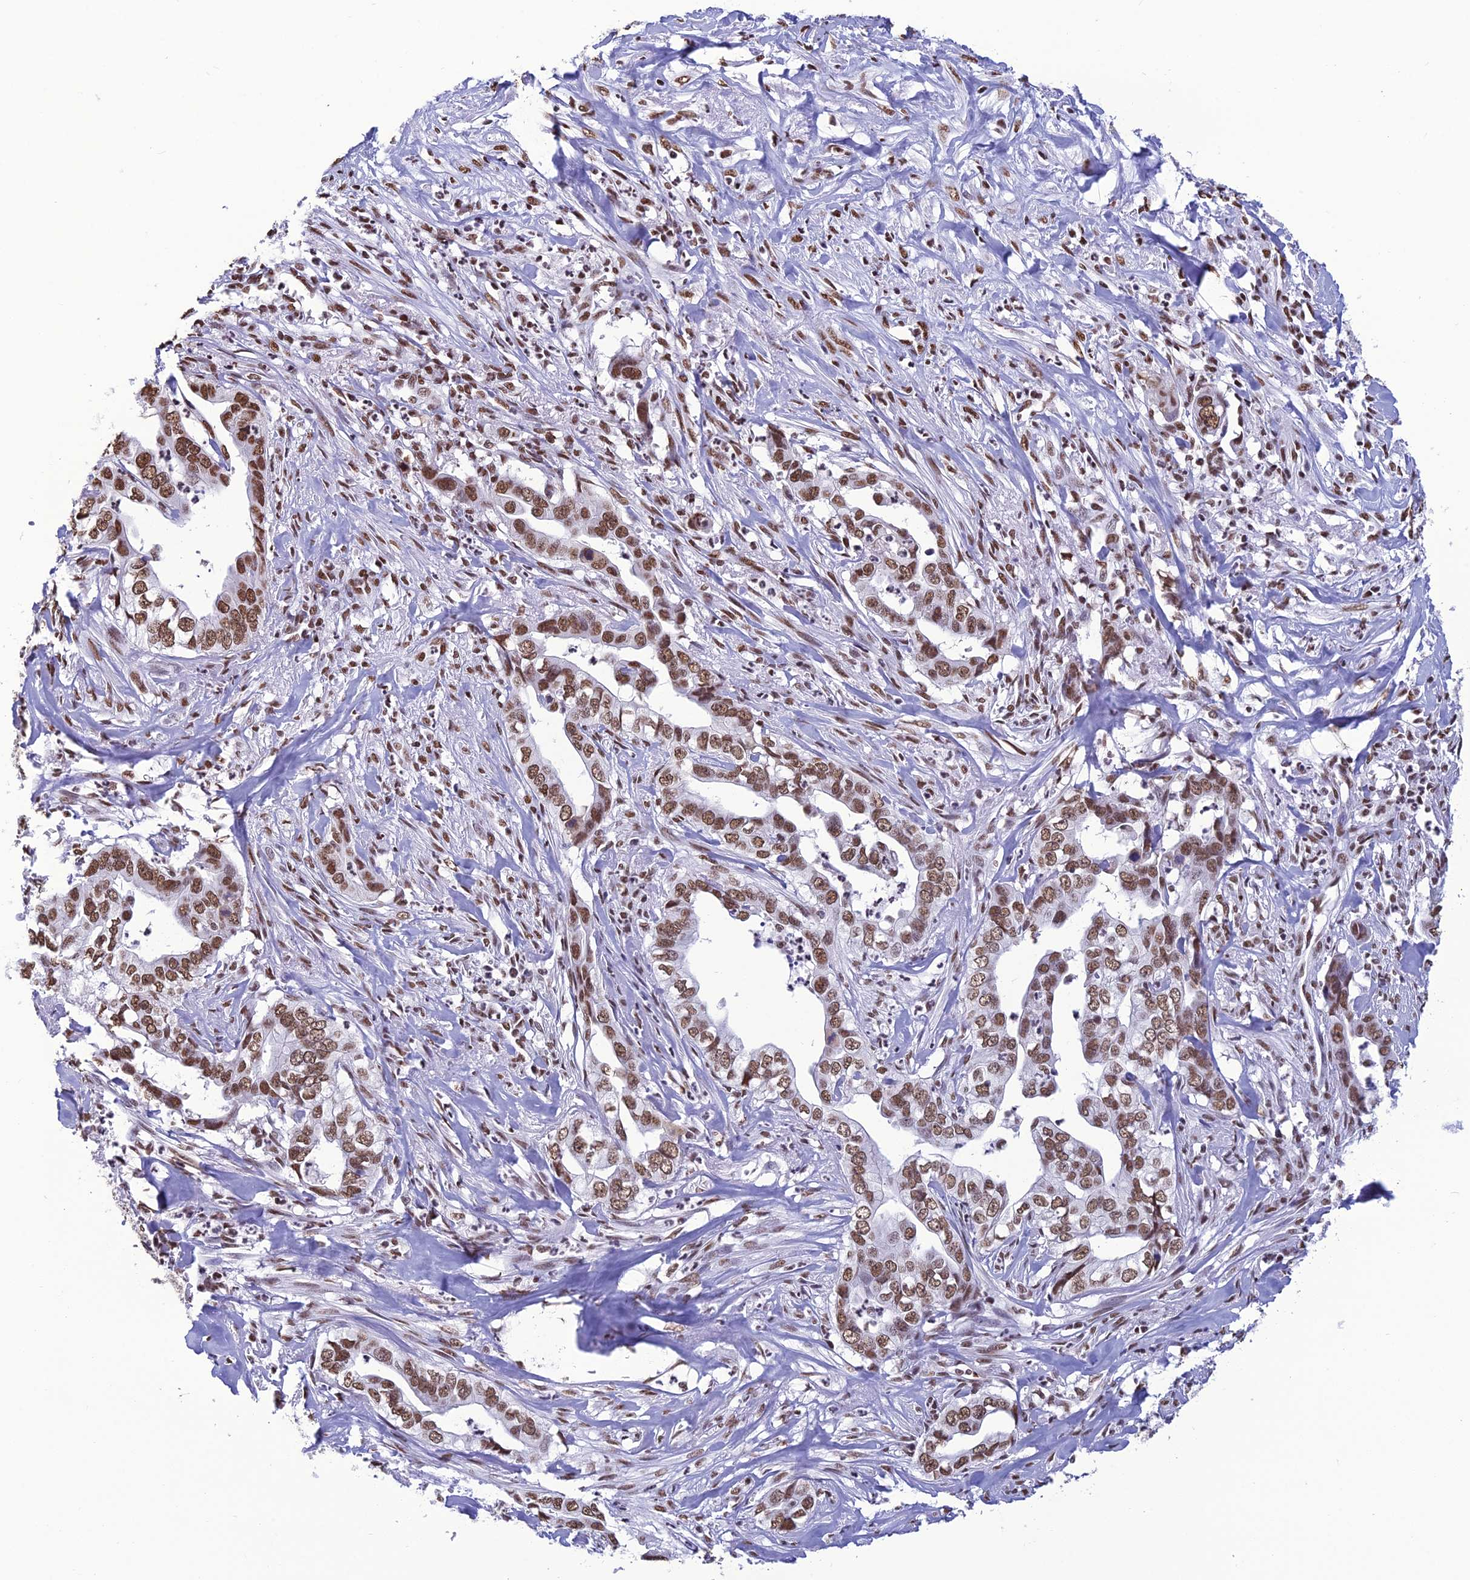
{"staining": {"intensity": "strong", "quantity": ">75%", "location": "nuclear"}, "tissue": "liver cancer", "cell_type": "Tumor cells", "image_type": "cancer", "snomed": [{"axis": "morphology", "description": "Cholangiocarcinoma"}, {"axis": "topography", "description": "Liver"}], "caption": "Tumor cells display strong nuclear positivity in approximately >75% of cells in liver cancer (cholangiocarcinoma).", "gene": "PRAMEF12", "patient": {"sex": "female", "age": 79}}